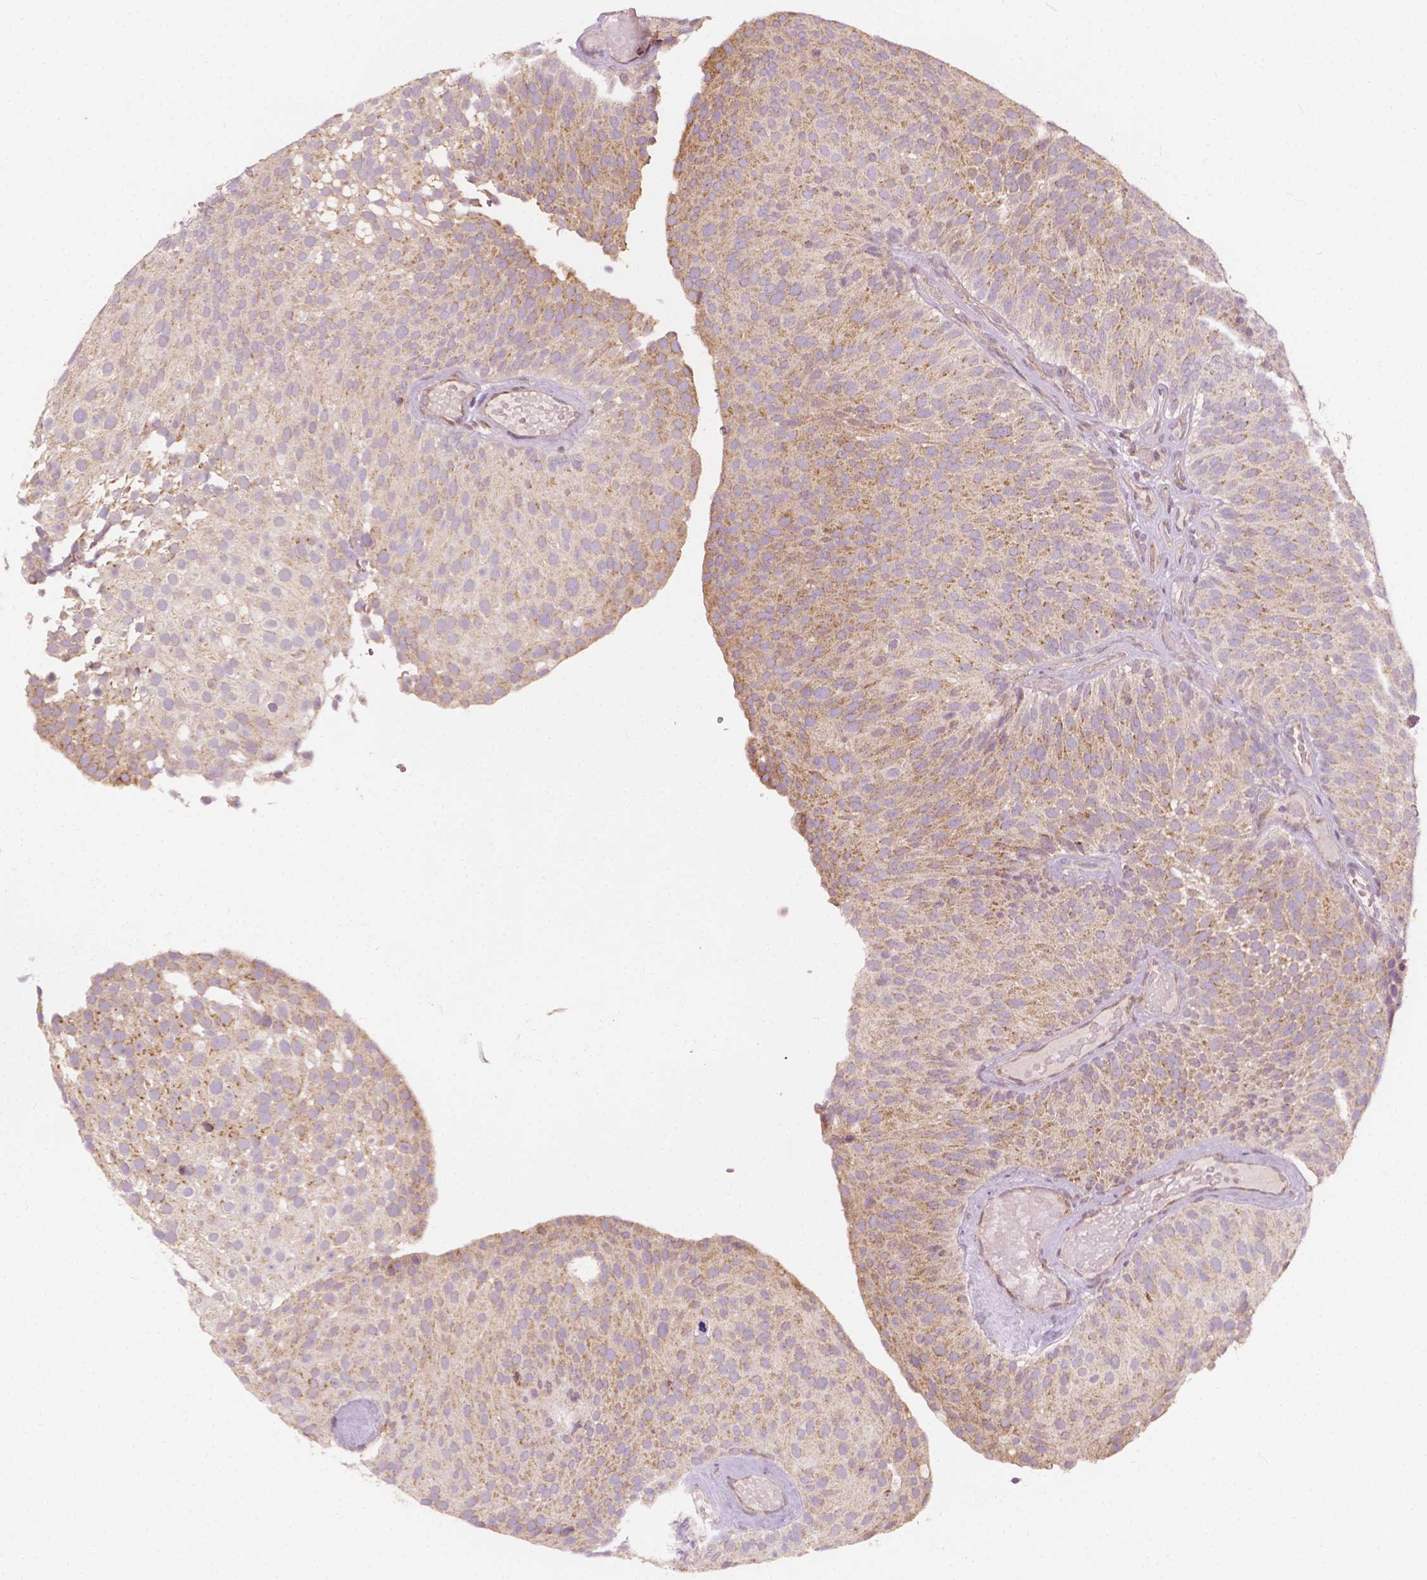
{"staining": {"intensity": "moderate", "quantity": ">75%", "location": "cytoplasmic/membranous"}, "tissue": "urothelial cancer", "cell_type": "Tumor cells", "image_type": "cancer", "snomed": [{"axis": "morphology", "description": "Urothelial carcinoma, Low grade"}, {"axis": "topography", "description": "Urinary bladder"}], "caption": "Protein expression analysis of urothelial cancer shows moderate cytoplasmic/membranous staining in about >75% of tumor cells. (IHC, brightfield microscopy, high magnification).", "gene": "EBAG9", "patient": {"sex": "male", "age": 78}}